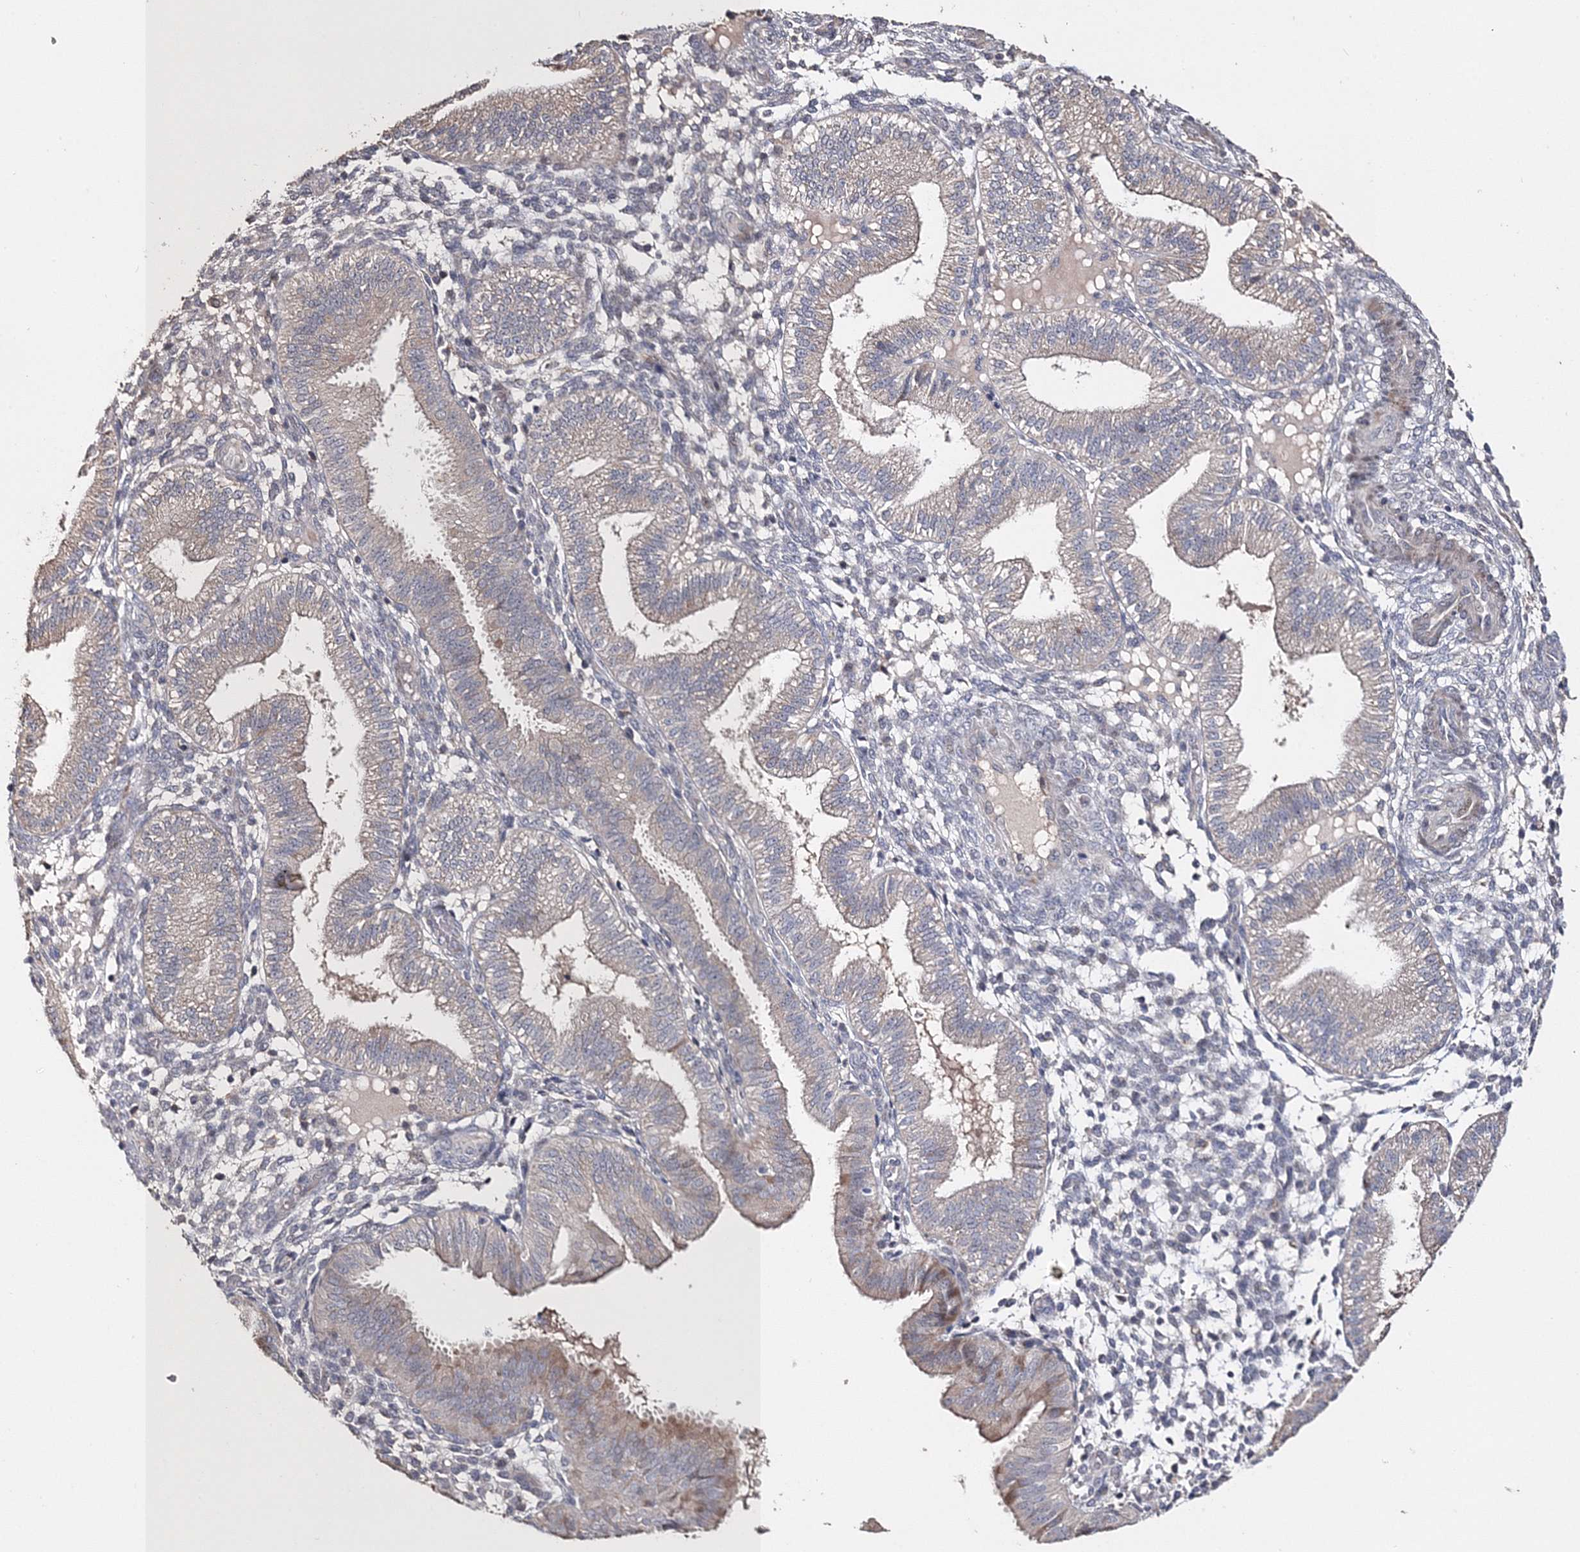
{"staining": {"intensity": "negative", "quantity": "none", "location": "none"}, "tissue": "endometrium", "cell_type": "Cells in endometrial stroma", "image_type": "normal", "snomed": [{"axis": "morphology", "description": "Normal tissue, NOS"}, {"axis": "topography", "description": "Endometrium"}], "caption": "A high-resolution micrograph shows IHC staining of unremarkable endometrium, which shows no significant staining in cells in endometrial stroma.", "gene": "GJB5", "patient": {"sex": "female", "age": 39}}